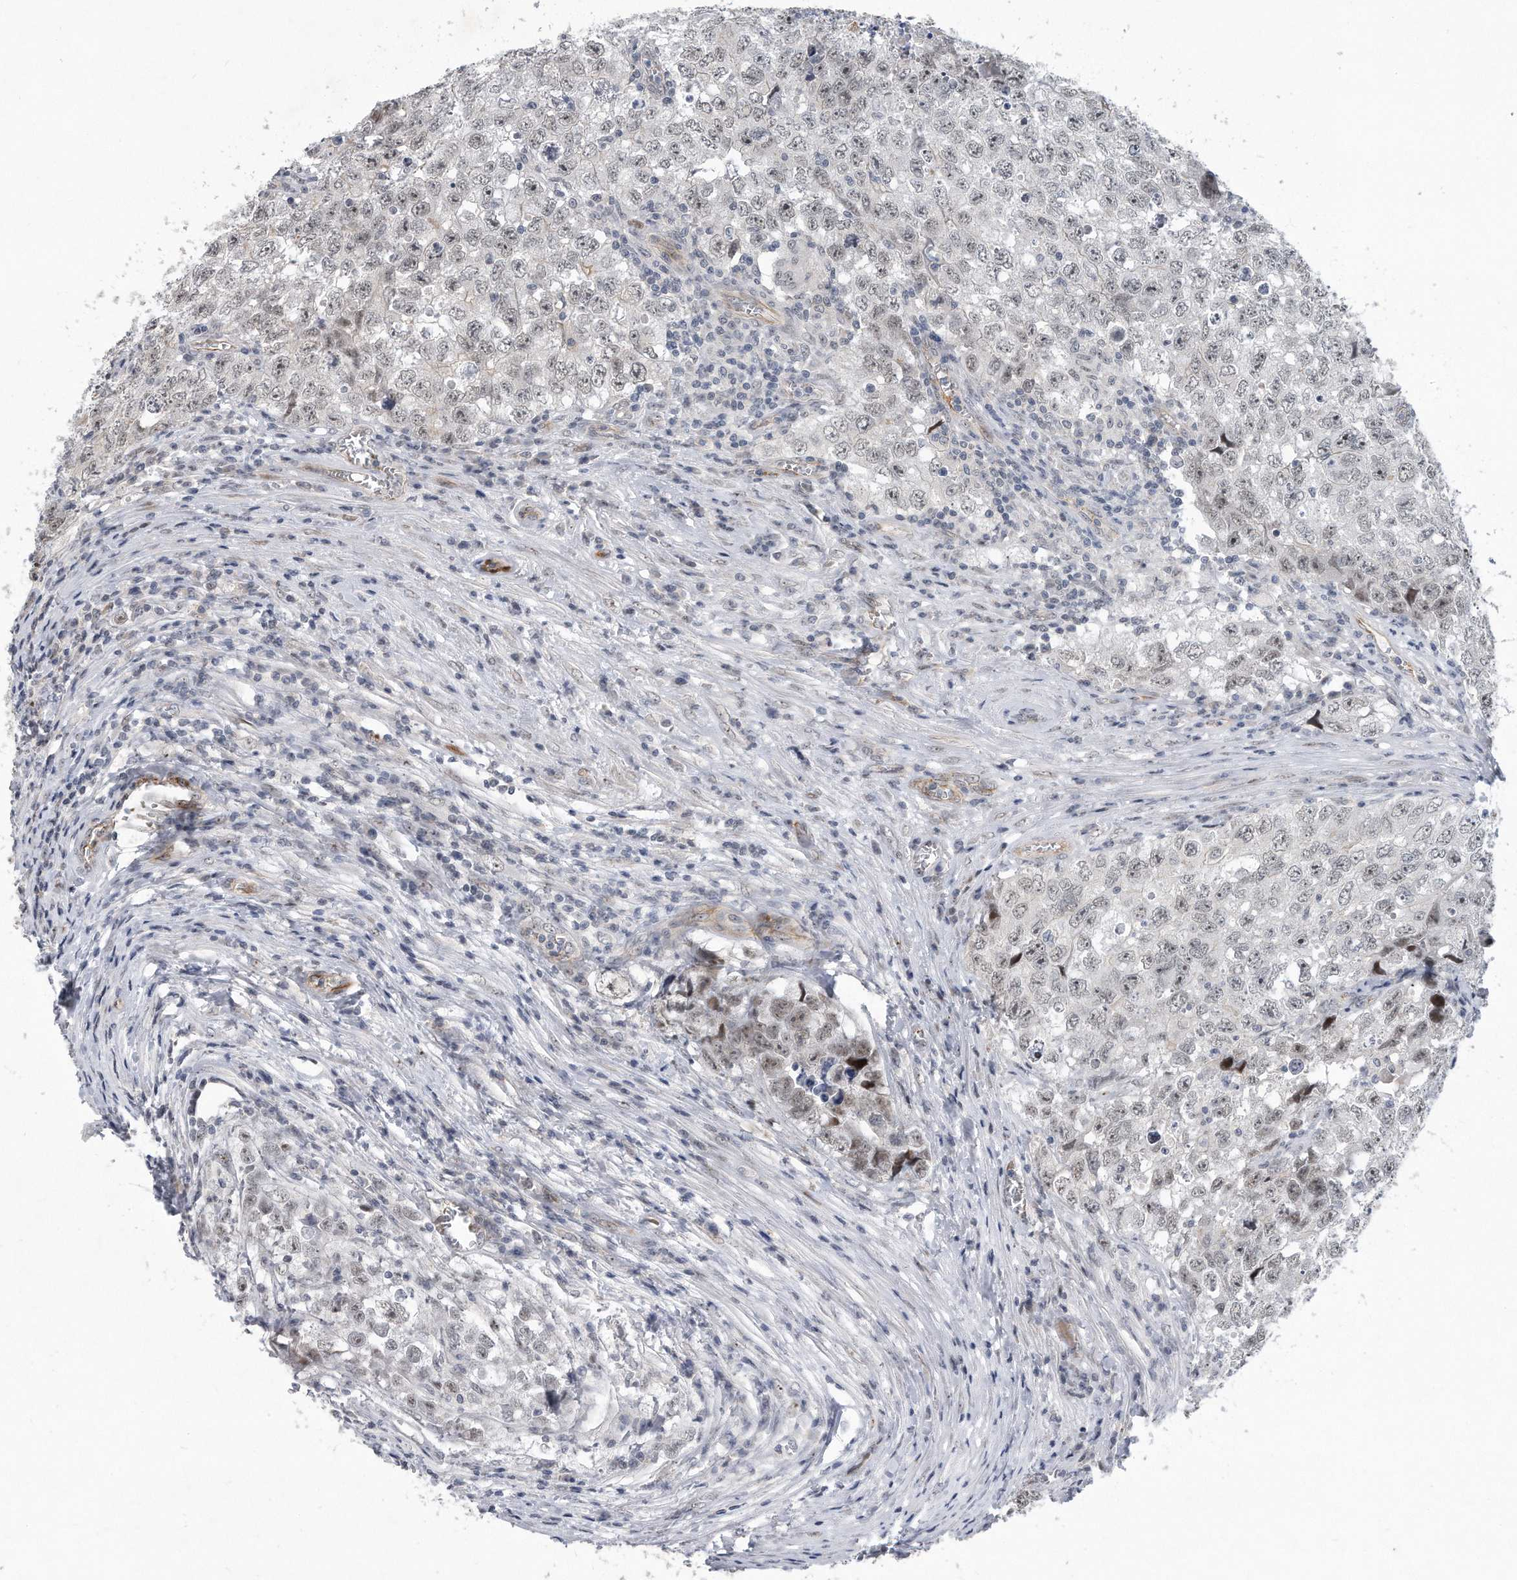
{"staining": {"intensity": "weak", "quantity": "<25%", "location": "nuclear"}, "tissue": "testis cancer", "cell_type": "Tumor cells", "image_type": "cancer", "snomed": [{"axis": "morphology", "description": "Seminoma, NOS"}, {"axis": "morphology", "description": "Carcinoma, Embryonal, NOS"}, {"axis": "topography", "description": "Testis"}], "caption": "Tumor cells are negative for brown protein staining in testis cancer (embryonal carcinoma).", "gene": "PGBD2", "patient": {"sex": "male", "age": 43}}